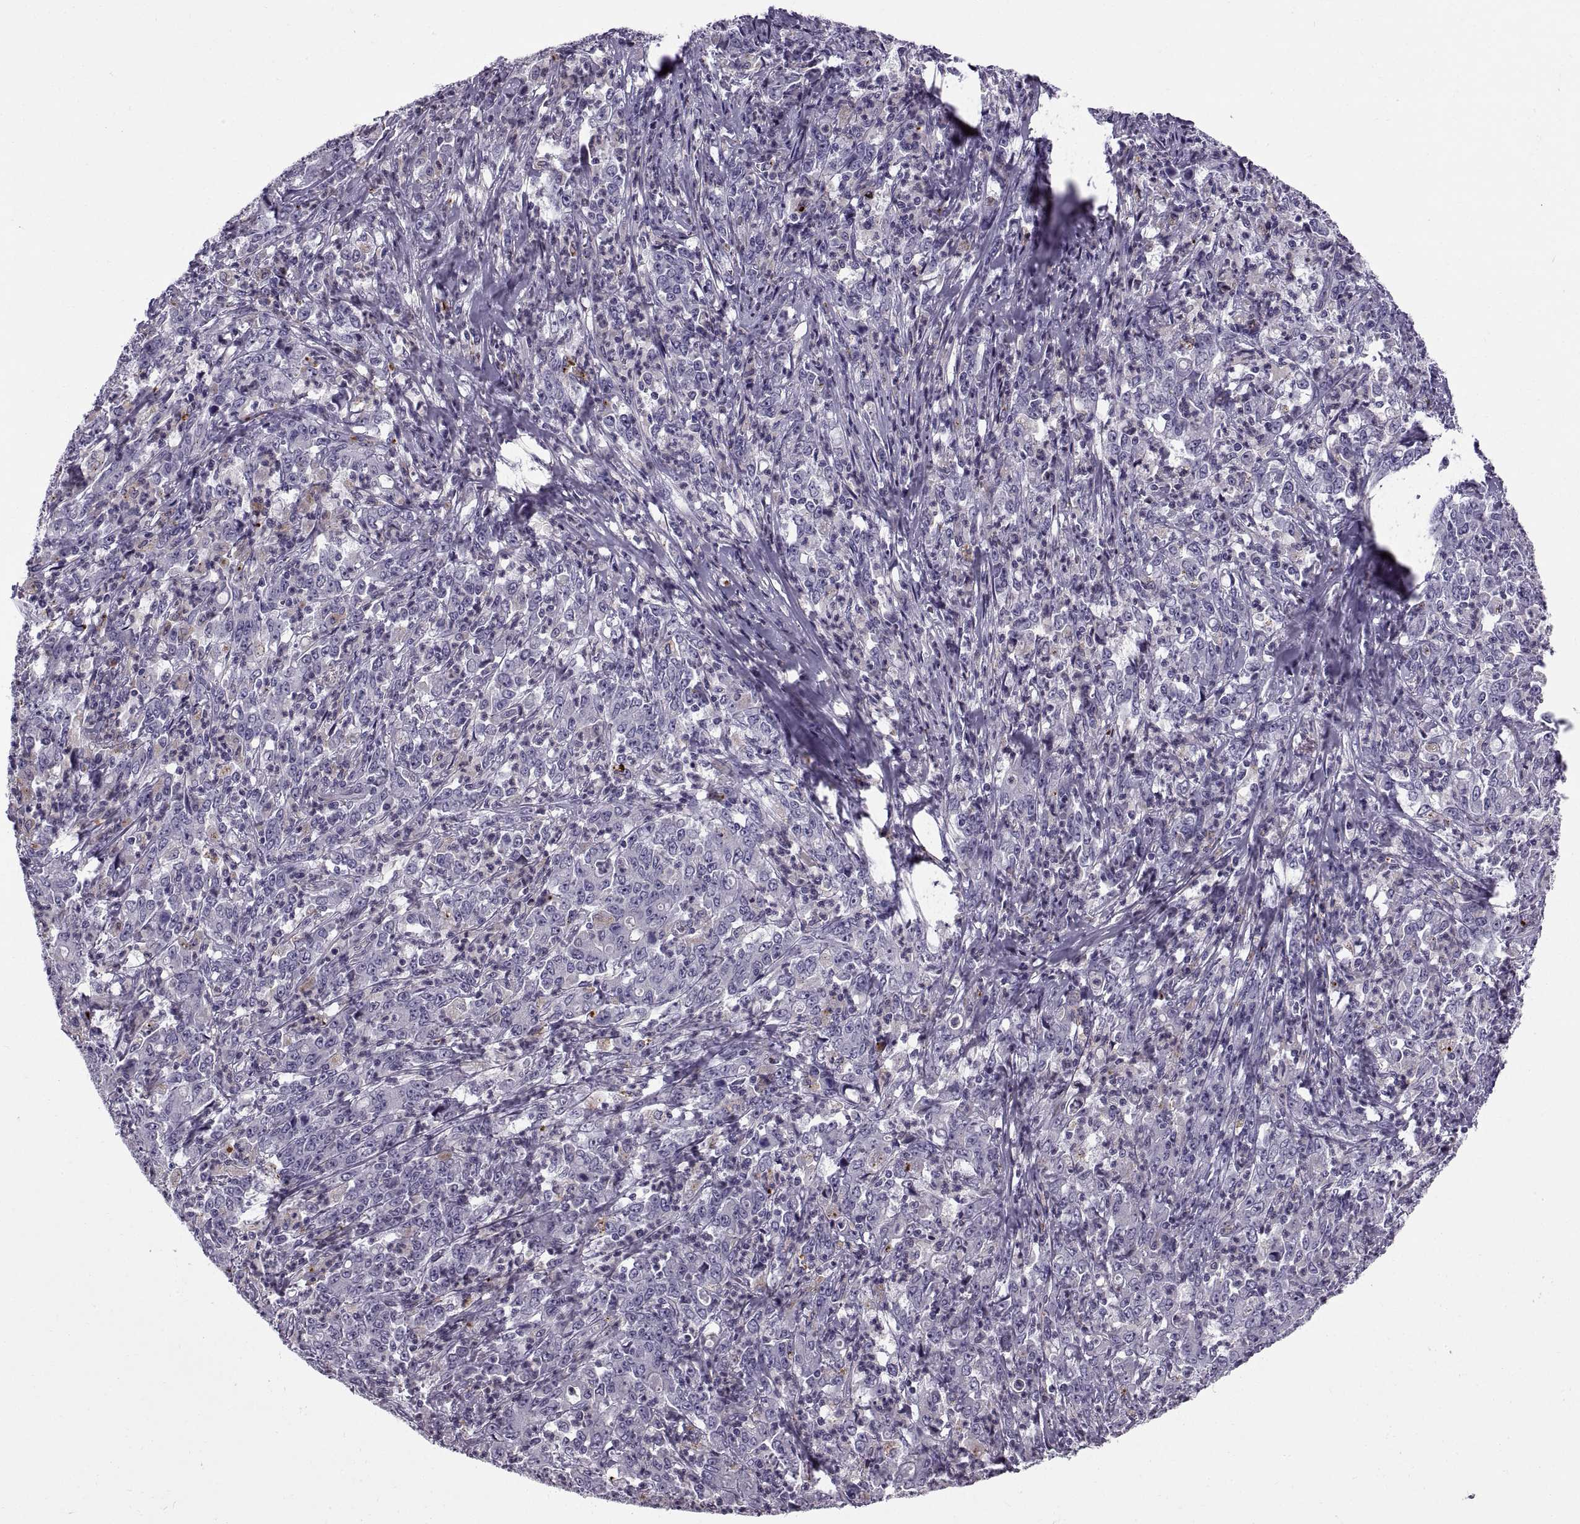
{"staining": {"intensity": "negative", "quantity": "none", "location": "none"}, "tissue": "stomach cancer", "cell_type": "Tumor cells", "image_type": "cancer", "snomed": [{"axis": "morphology", "description": "Adenocarcinoma, NOS"}, {"axis": "topography", "description": "Stomach, lower"}], "caption": "The immunohistochemistry micrograph has no significant expression in tumor cells of adenocarcinoma (stomach) tissue.", "gene": "CALCR", "patient": {"sex": "female", "age": 71}}